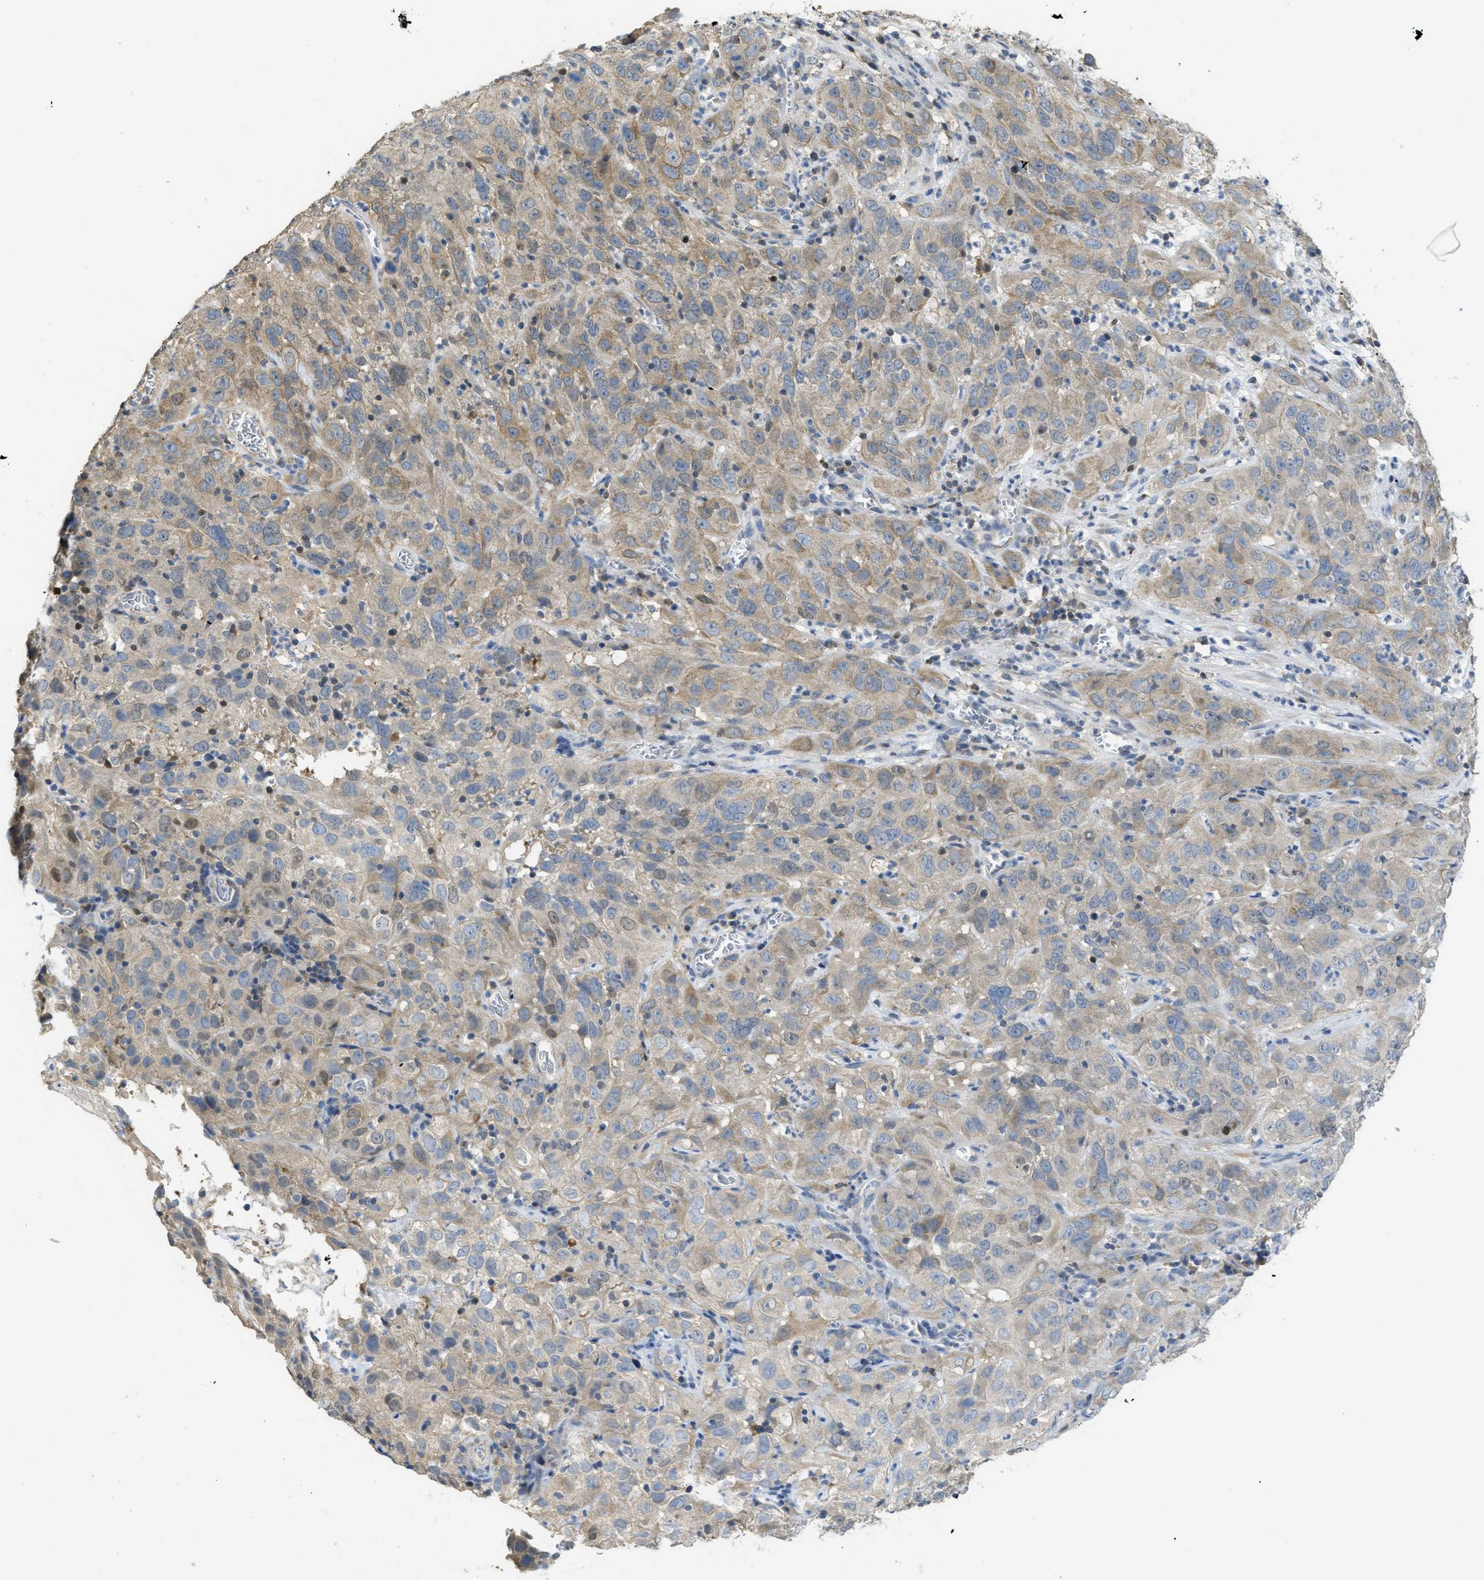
{"staining": {"intensity": "moderate", "quantity": "<25%", "location": "cytoplasmic/membranous,nuclear"}, "tissue": "cervical cancer", "cell_type": "Tumor cells", "image_type": "cancer", "snomed": [{"axis": "morphology", "description": "Squamous cell carcinoma, NOS"}, {"axis": "topography", "description": "Cervix"}], "caption": "This histopathology image exhibits cervical cancer (squamous cell carcinoma) stained with immunohistochemistry to label a protein in brown. The cytoplasmic/membranous and nuclear of tumor cells show moderate positivity for the protein. Nuclei are counter-stained blue.", "gene": "SFXN2", "patient": {"sex": "female", "age": 32}}